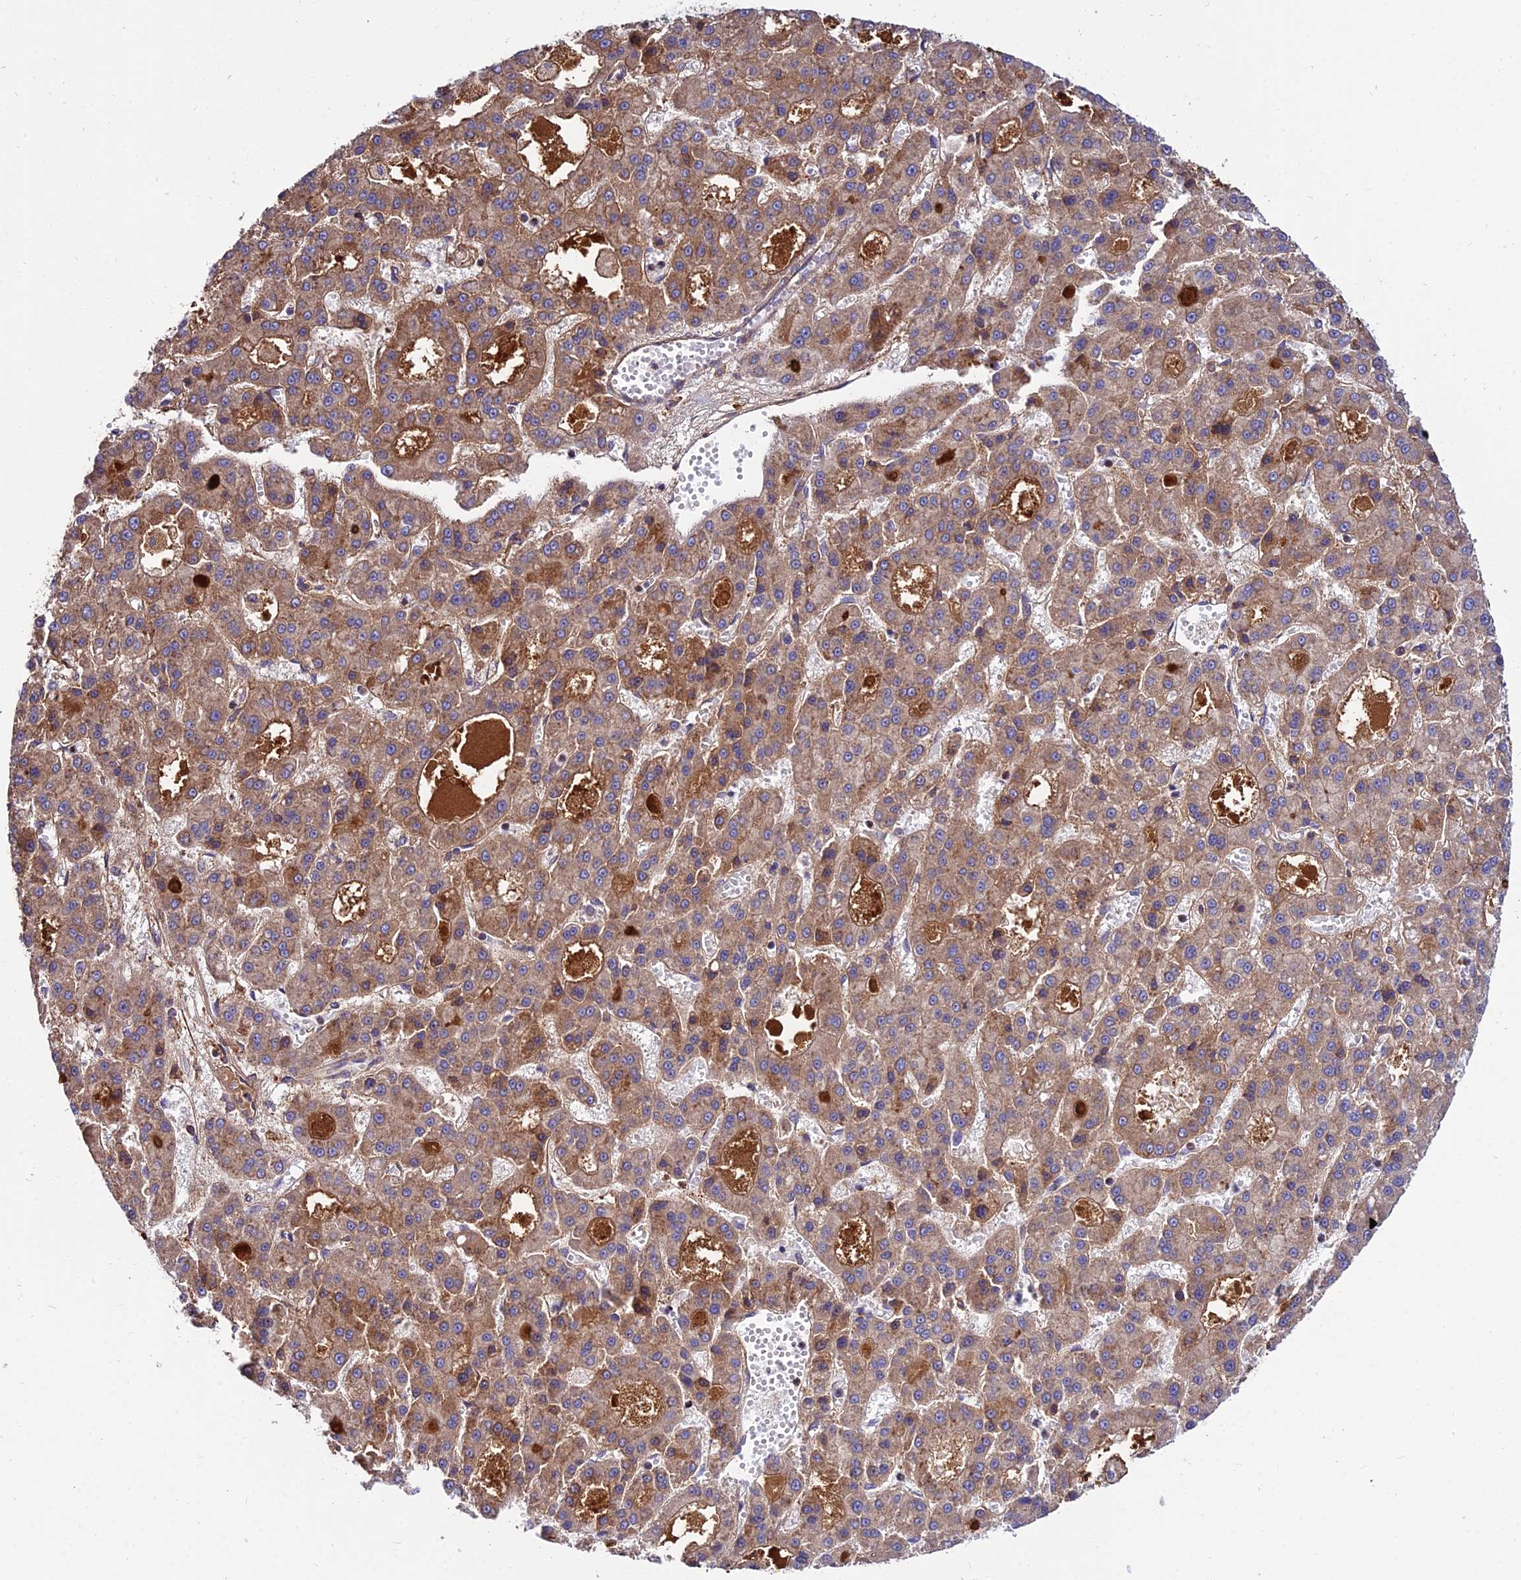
{"staining": {"intensity": "moderate", "quantity": ">75%", "location": "cytoplasmic/membranous"}, "tissue": "liver cancer", "cell_type": "Tumor cells", "image_type": "cancer", "snomed": [{"axis": "morphology", "description": "Carcinoma, Hepatocellular, NOS"}, {"axis": "topography", "description": "Liver"}], "caption": "Hepatocellular carcinoma (liver) was stained to show a protein in brown. There is medium levels of moderate cytoplasmic/membranous expression in approximately >75% of tumor cells.", "gene": "PYM1", "patient": {"sex": "male", "age": 70}}